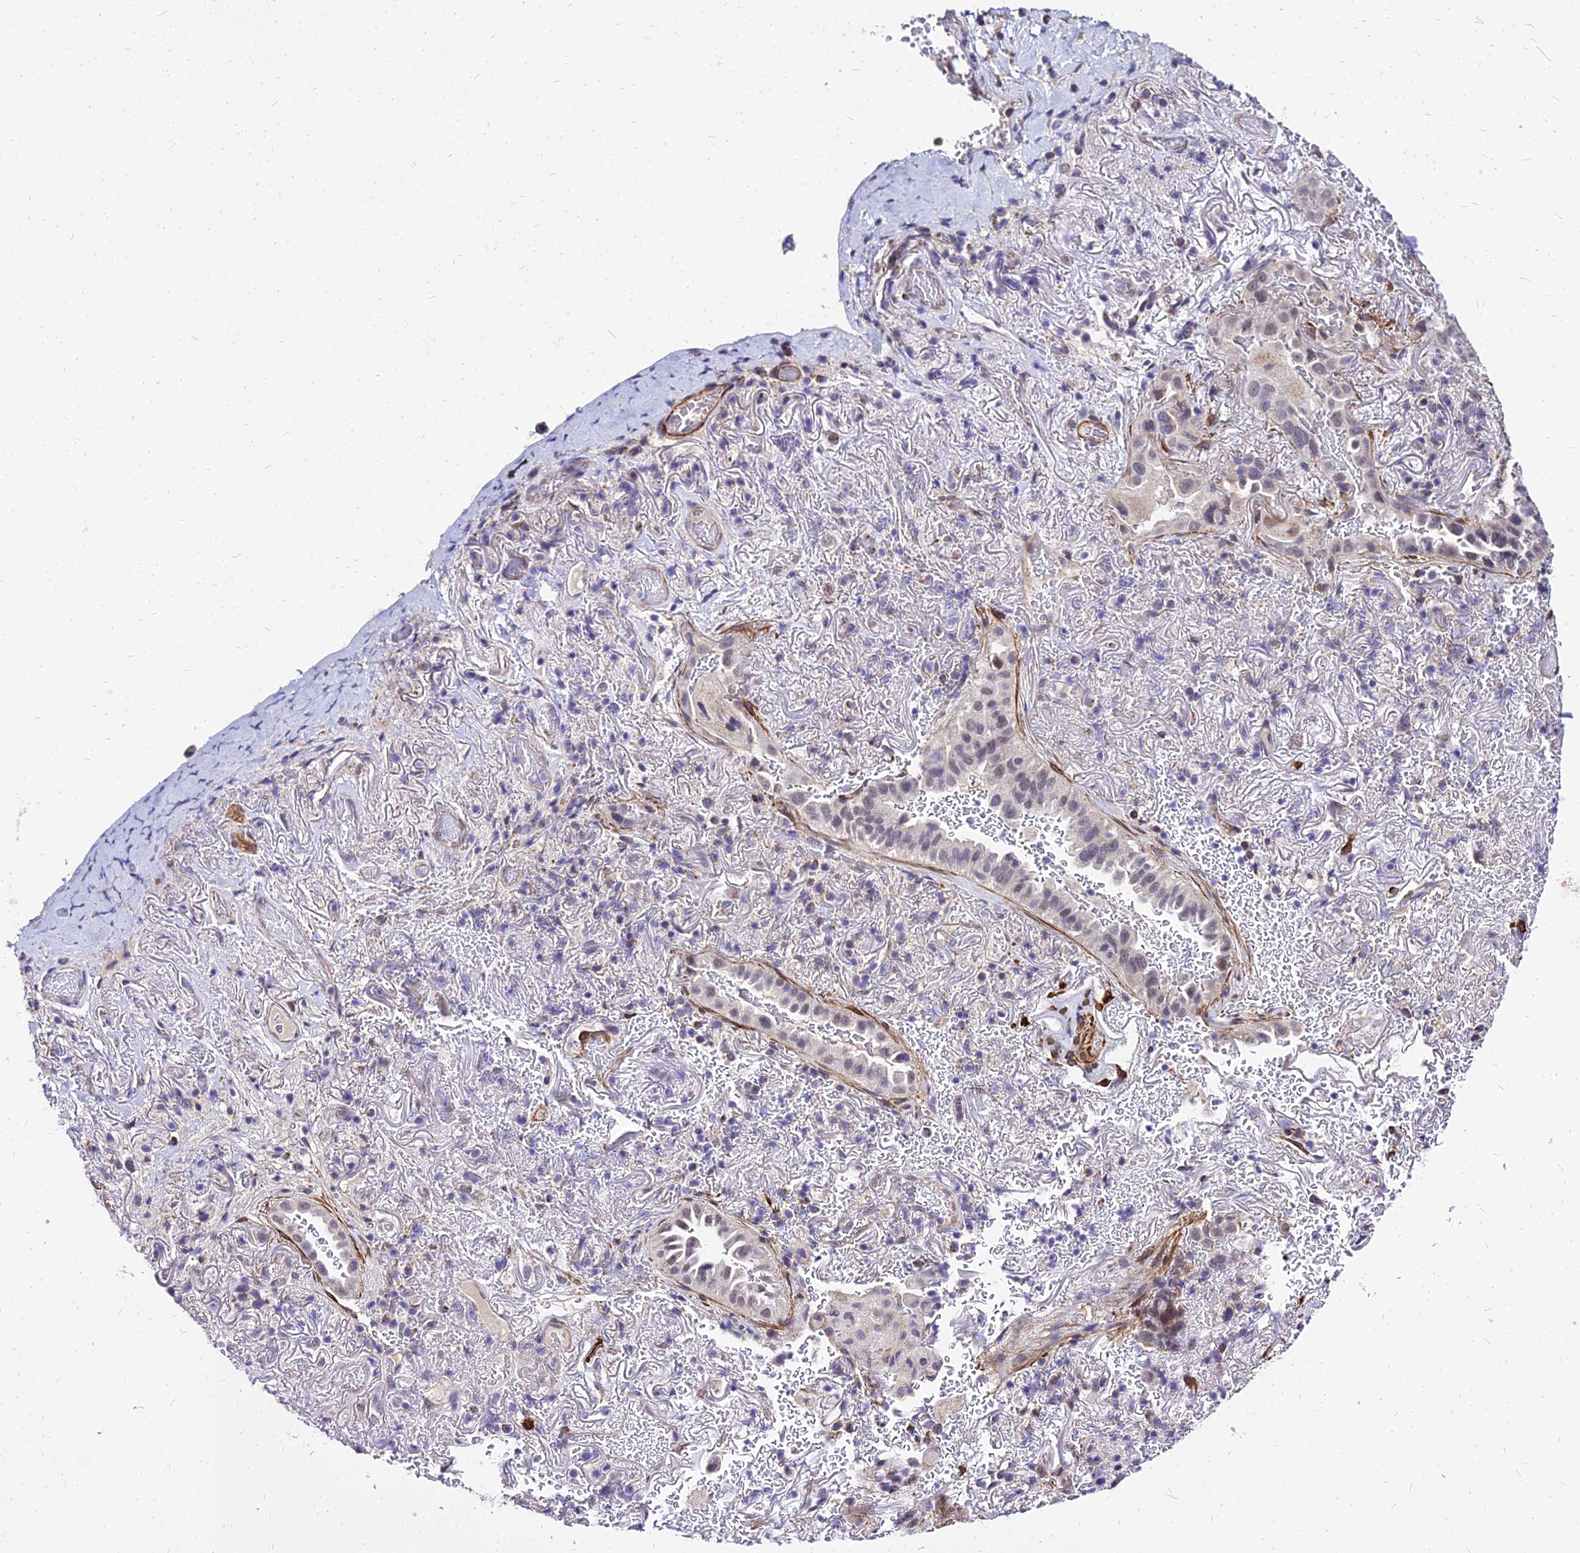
{"staining": {"intensity": "weak", "quantity": "25%-75%", "location": "nuclear"}, "tissue": "lung cancer", "cell_type": "Tumor cells", "image_type": "cancer", "snomed": [{"axis": "morphology", "description": "Adenocarcinoma, NOS"}, {"axis": "topography", "description": "Lung"}], "caption": "Protein positivity by immunohistochemistry (IHC) reveals weak nuclear expression in about 25%-75% of tumor cells in adenocarcinoma (lung). (brown staining indicates protein expression, while blue staining denotes nuclei).", "gene": "YEATS2", "patient": {"sex": "female", "age": 69}}